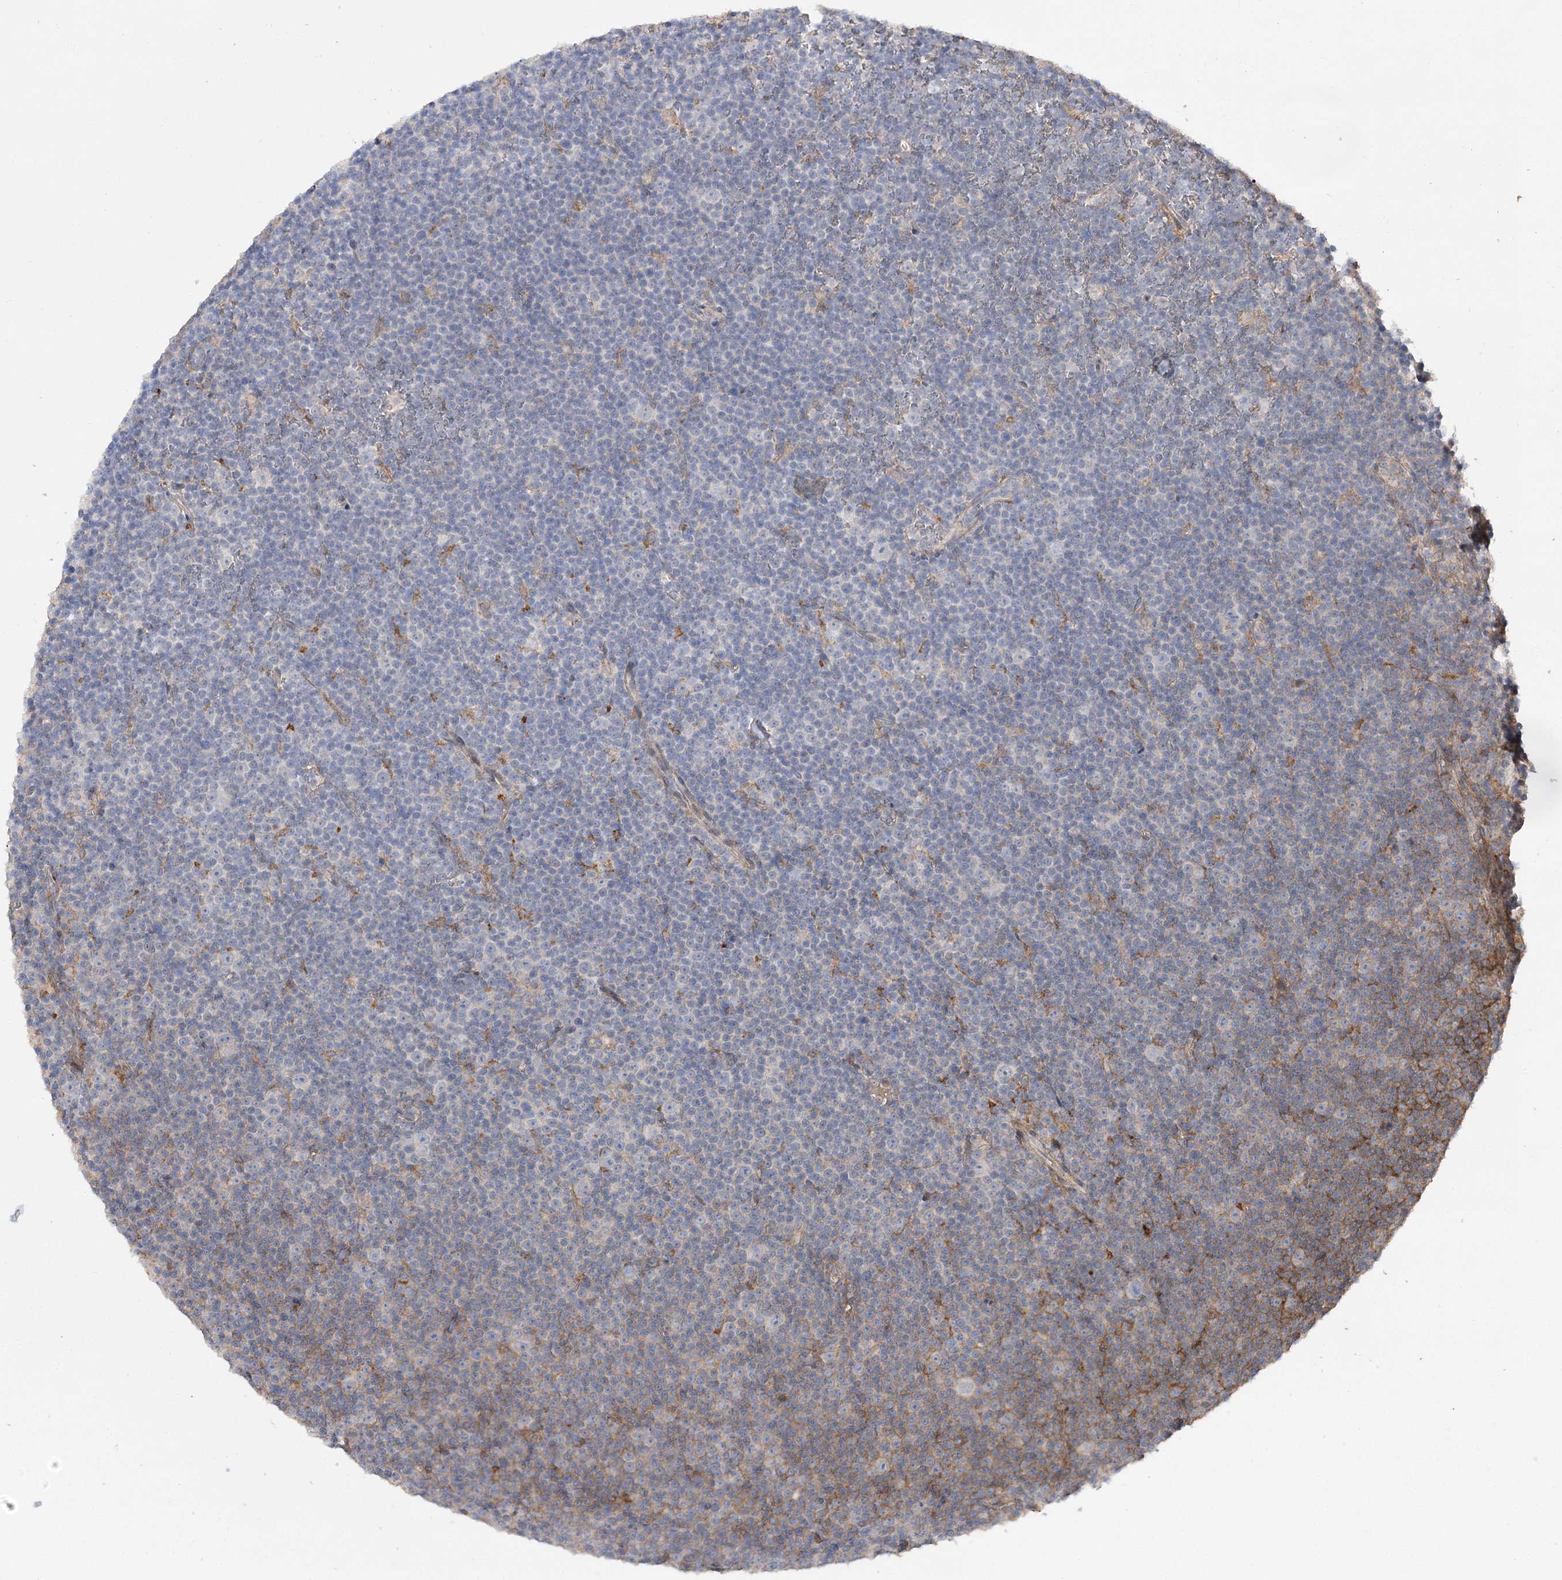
{"staining": {"intensity": "negative", "quantity": "none", "location": "none"}, "tissue": "lymphoma", "cell_type": "Tumor cells", "image_type": "cancer", "snomed": [{"axis": "morphology", "description": "Malignant lymphoma, non-Hodgkin's type, Low grade"}, {"axis": "topography", "description": "Lymph node"}], "caption": "The IHC photomicrograph has no significant staining in tumor cells of lymphoma tissue.", "gene": "OBSL1", "patient": {"sex": "female", "age": 67}}